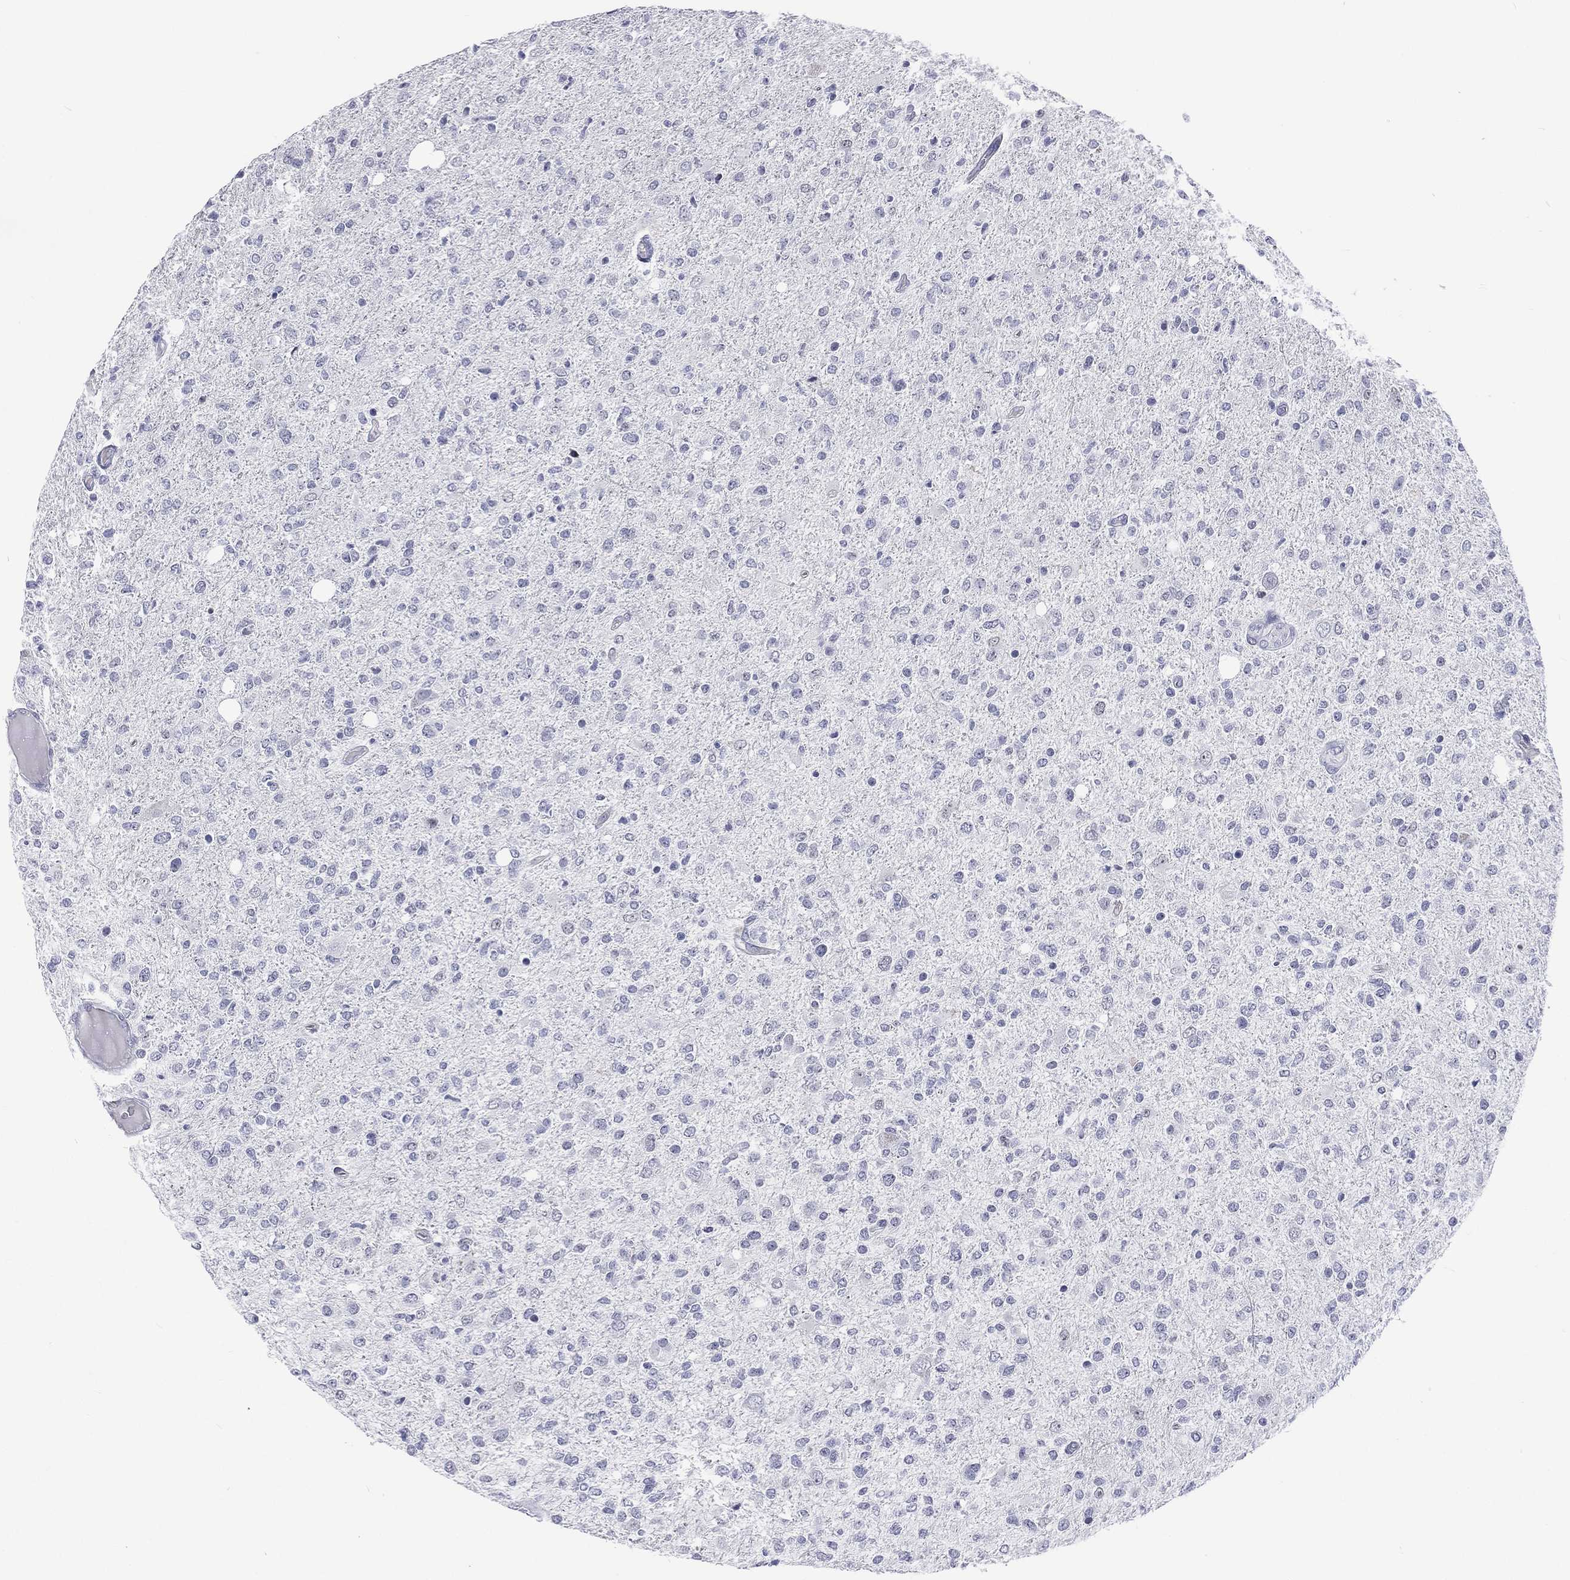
{"staining": {"intensity": "negative", "quantity": "none", "location": "none"}, "tissue": "glioma", "cell_type": "Tumor cells", "image_type": "cancer", "snomed": [{"axis": "morphology", "description": "Glioma, malignant, High grade"}, {"axis": "topography", "description": "Cerebral cortex"}], "caption": "This is a histopathology image of immunohistochemistry (IHC) staining of glioma, which shows no staining in tumor cells.", "gene": "SSX1", "patient": {"sex": "male", "age": 70}}